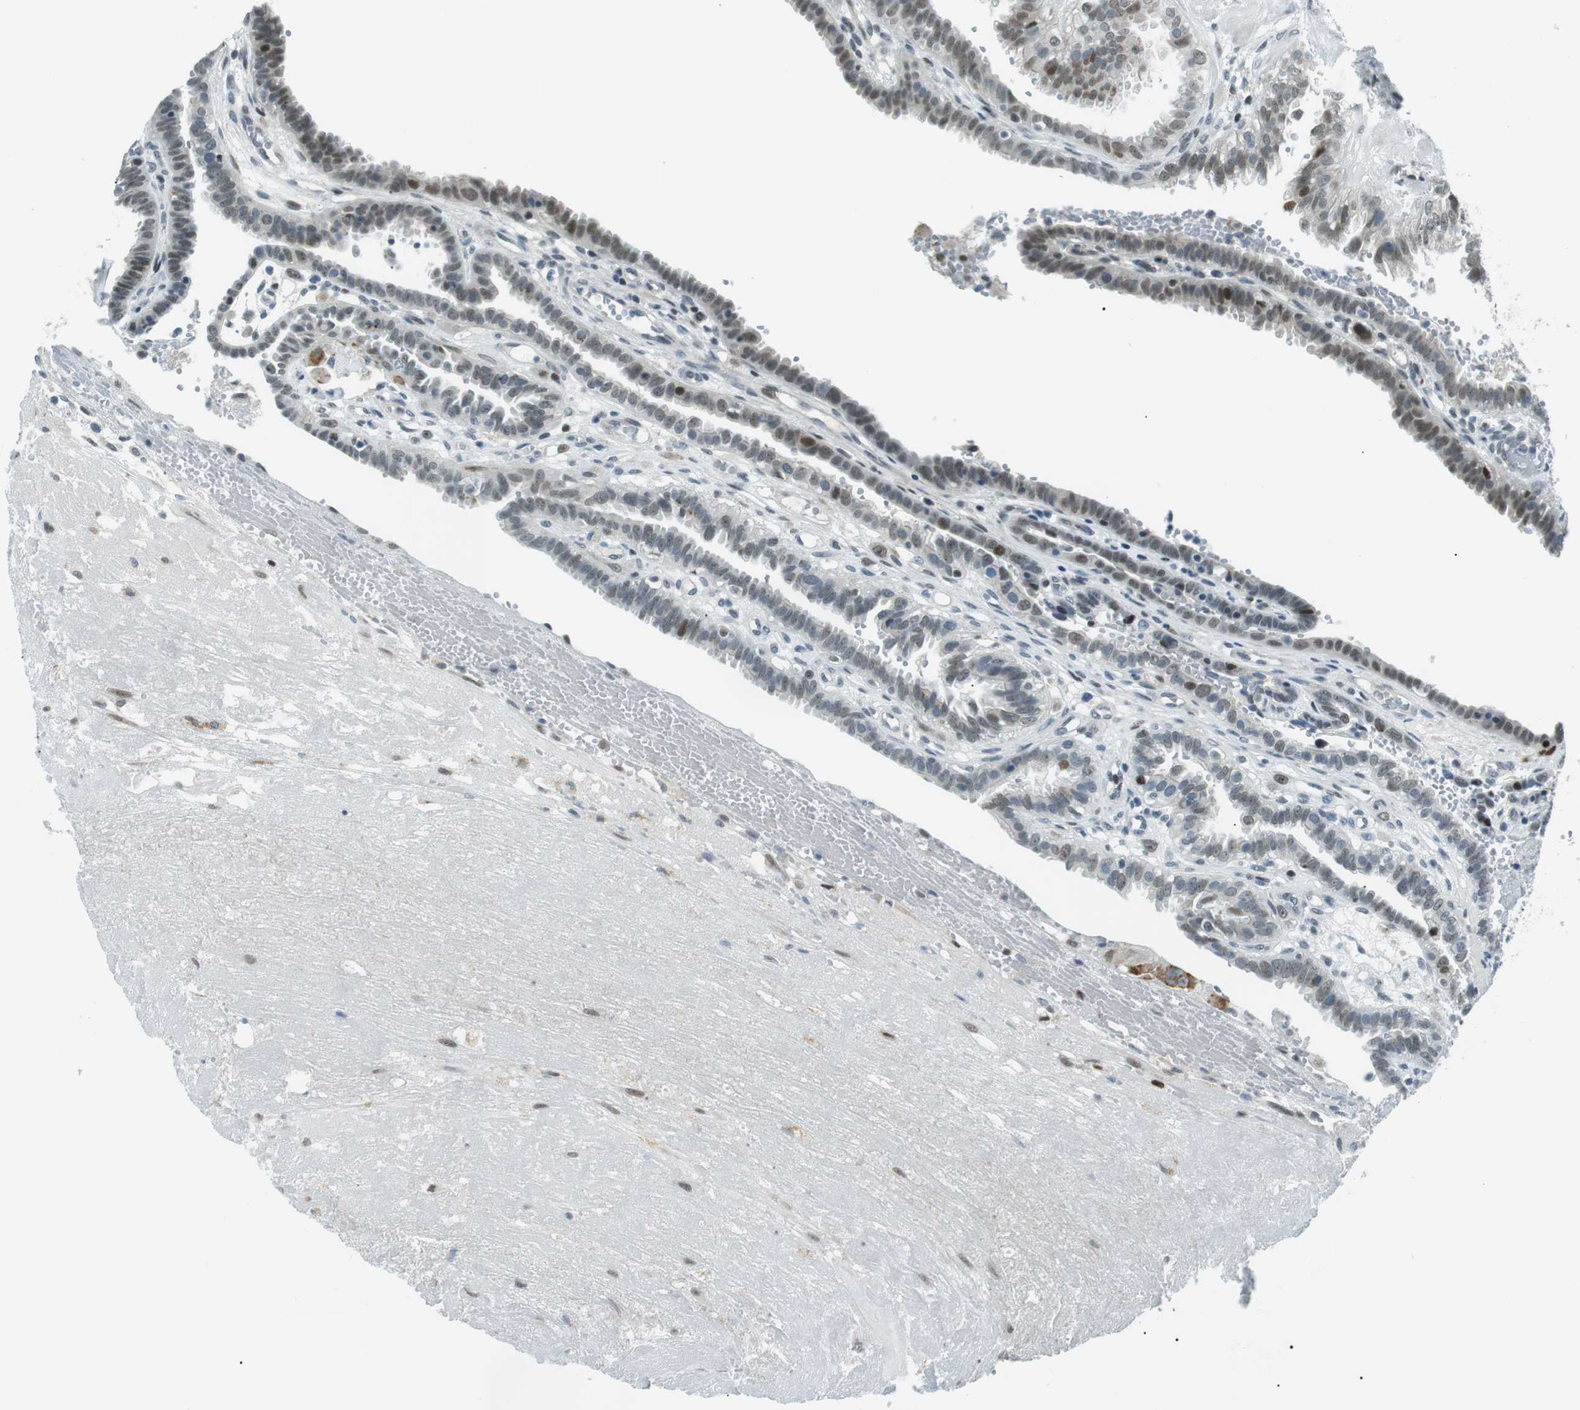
{"staining": {"intensity": "moderate", "quantity": "25%-75%", "location": "nuclear"}, "tissue": "fallopian tube", "cell_type": "Glandular cells", "image_type": "normal", "snomed": [{"axis": "morphology", "description": "Normal tissue, NOS"}, {"axis": "topography", "description": "Fallopian tube"}, {"axis": "topography", "description": "Placenta"}], "caption": "Glandular cells exhibit medium levels of moderate nuclear staining in about 25%-75% of cells in unremarkable fallopian tube.", "gene": "PJA1", "patient": {"sex": "female", "age": 34}}